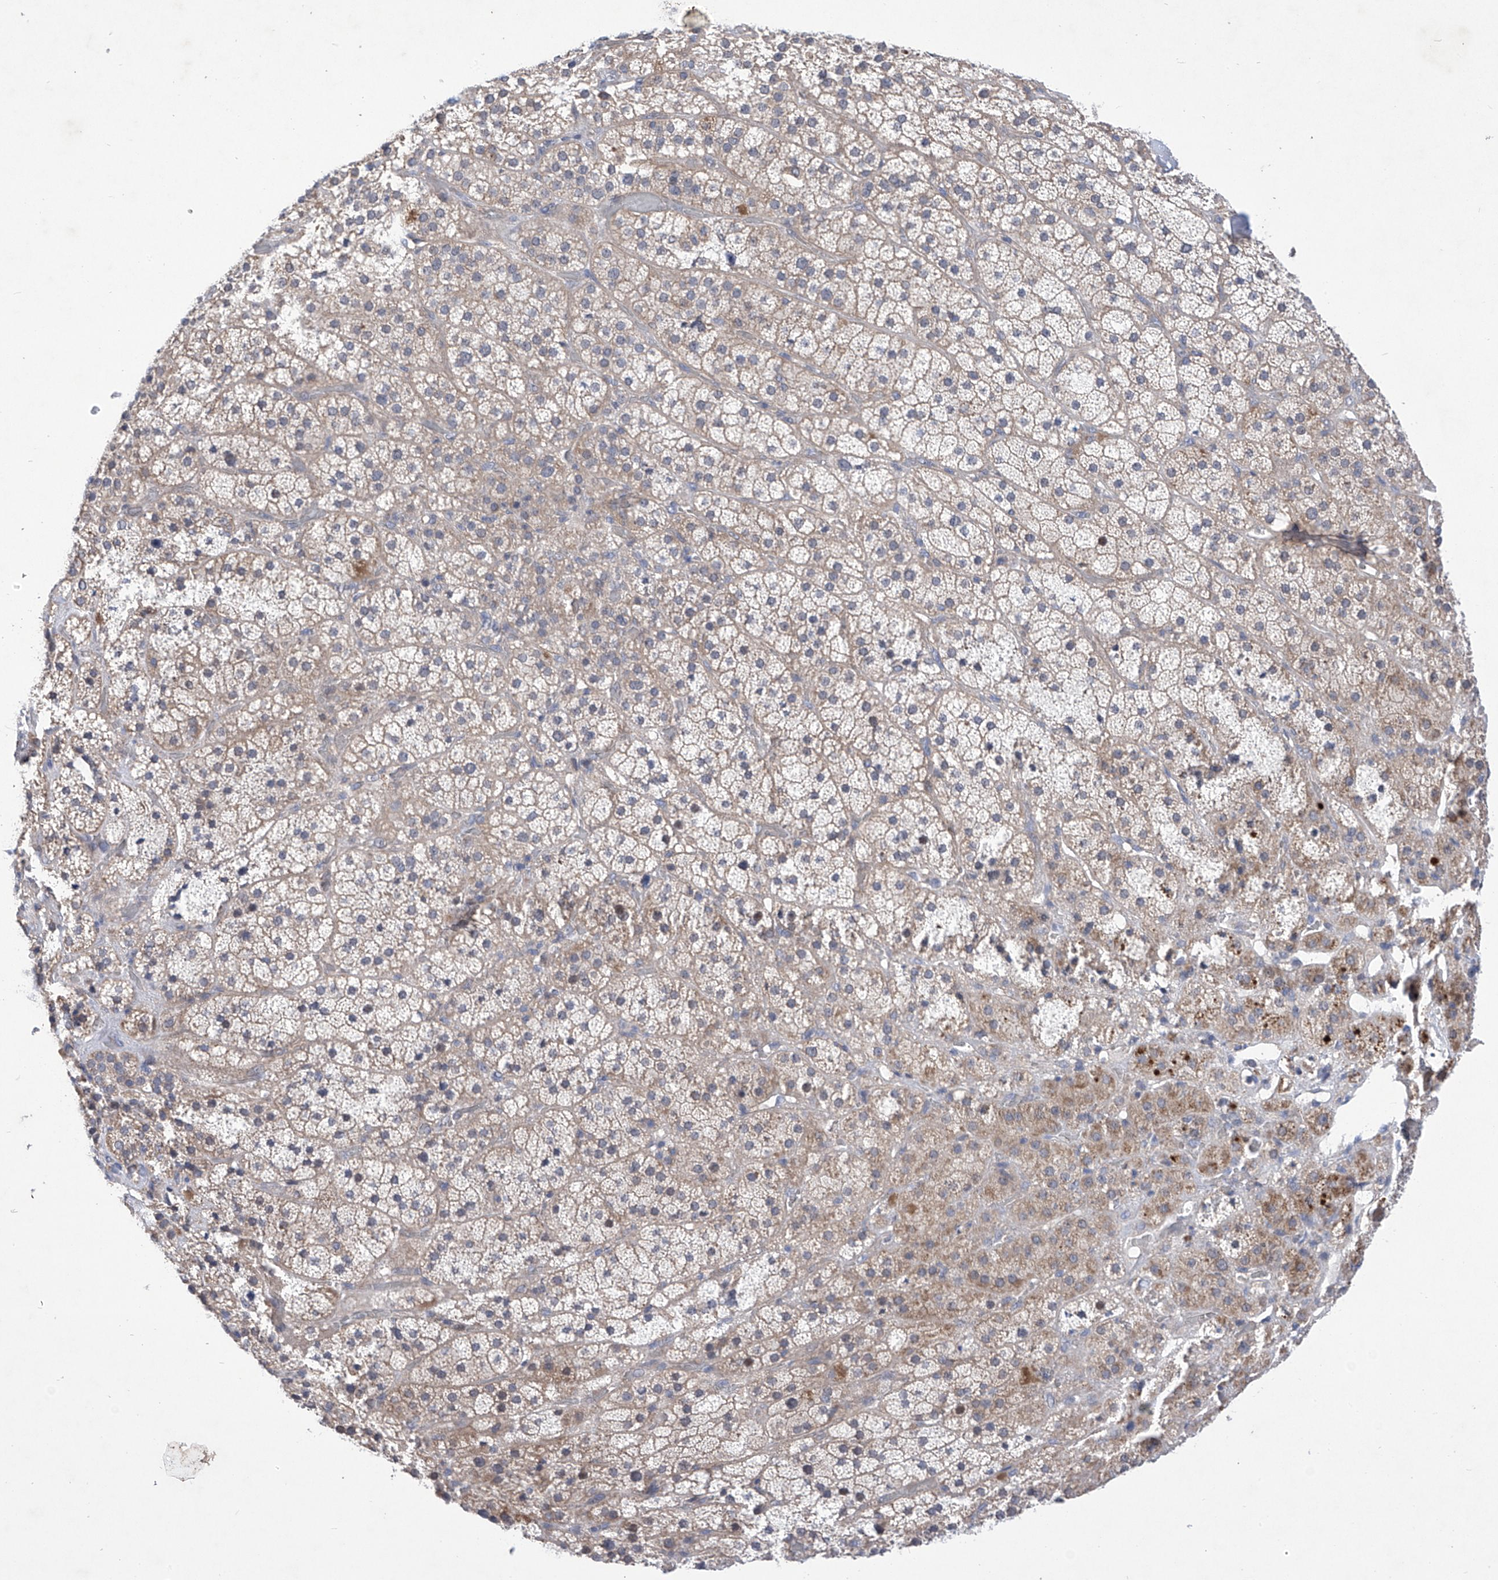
{"staining": {"intensity": "strong", "quantity": "<25%", "location": "cytoplasmic/membranous"}, "tissue": "adrenal gland", "cell_type": "Glandular cells", "image_type": "normal", "snomed": [{"axis": "morphology", "description": "Normal tissue, NOS"}, {"axis": "topography", "description": "Adrenal gland"}], "caption": "An image showing strong cytoplasmic/membranous positivity in about <25% of glandular cells in unremarkable adrenal gland, as visualized by brown immunohistochemical staining.", "gene": "KIFC2", "patient": {"sex": "male", "age": 57}}